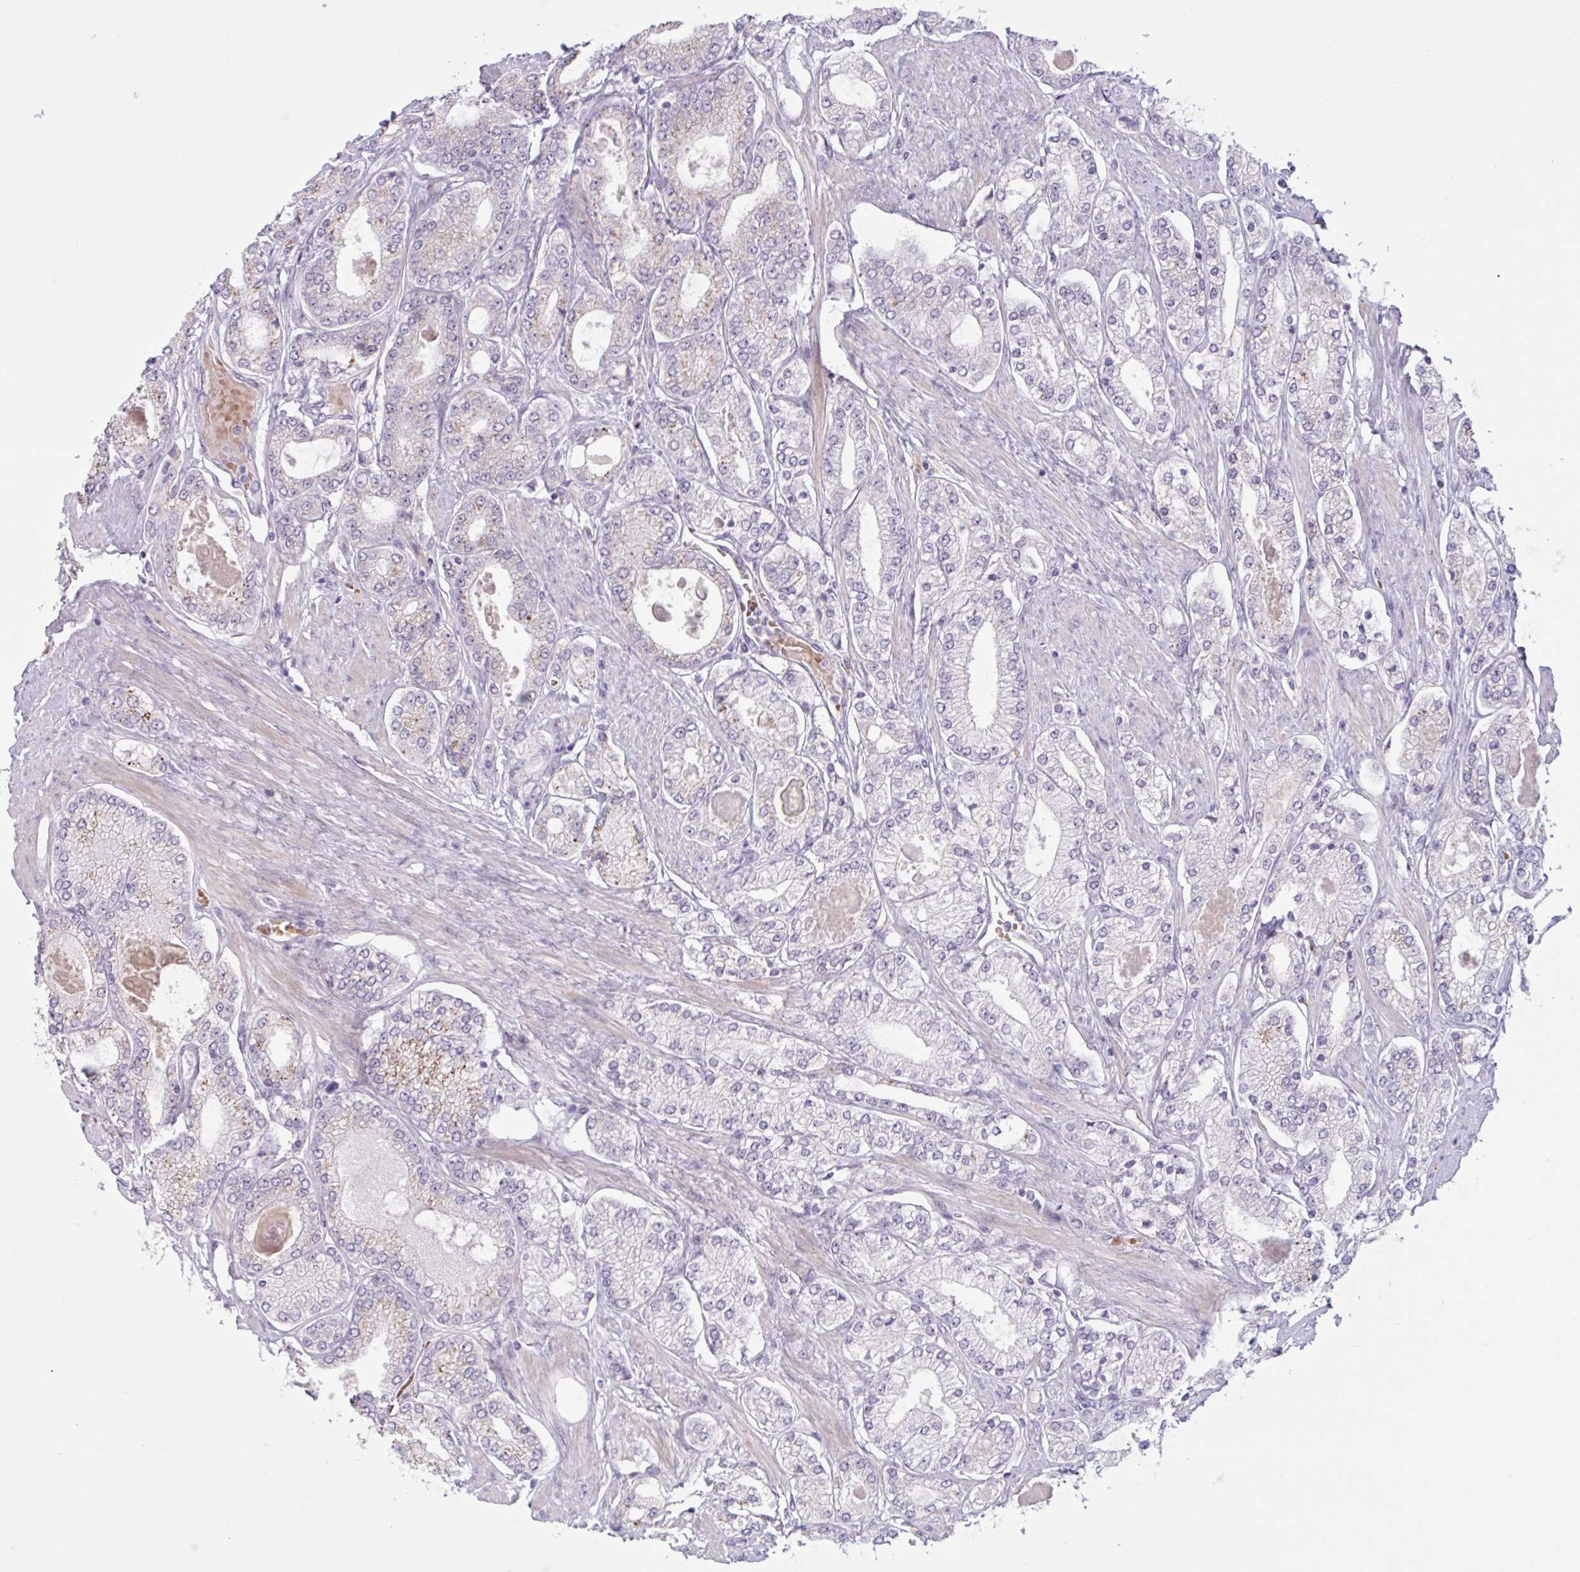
{"staining": {"intensity": "moderate", "quantity": "<25%", "location": "cytoplasmic/membranous"}, "tissue": "prostate cancer", "cell_type": "Tumor cells", "image_type": "cancer", "snomed": [{"axis": "morphology", "description": "Adenocarcinoma, High grade"}, {"axis": "topography", "description": "Prostate"}], "caption": "Prostate cancer tissue demonstrates moderate cytoplasmic/membranous staining in about <25% of tumor cells The protein is stained brown, and the nuclei are stained in blue (DAB IHC with brightfield microscopy, high magnification).", "gene": "RFPL4B", "patient": {"sex": "male", "age": 68}}